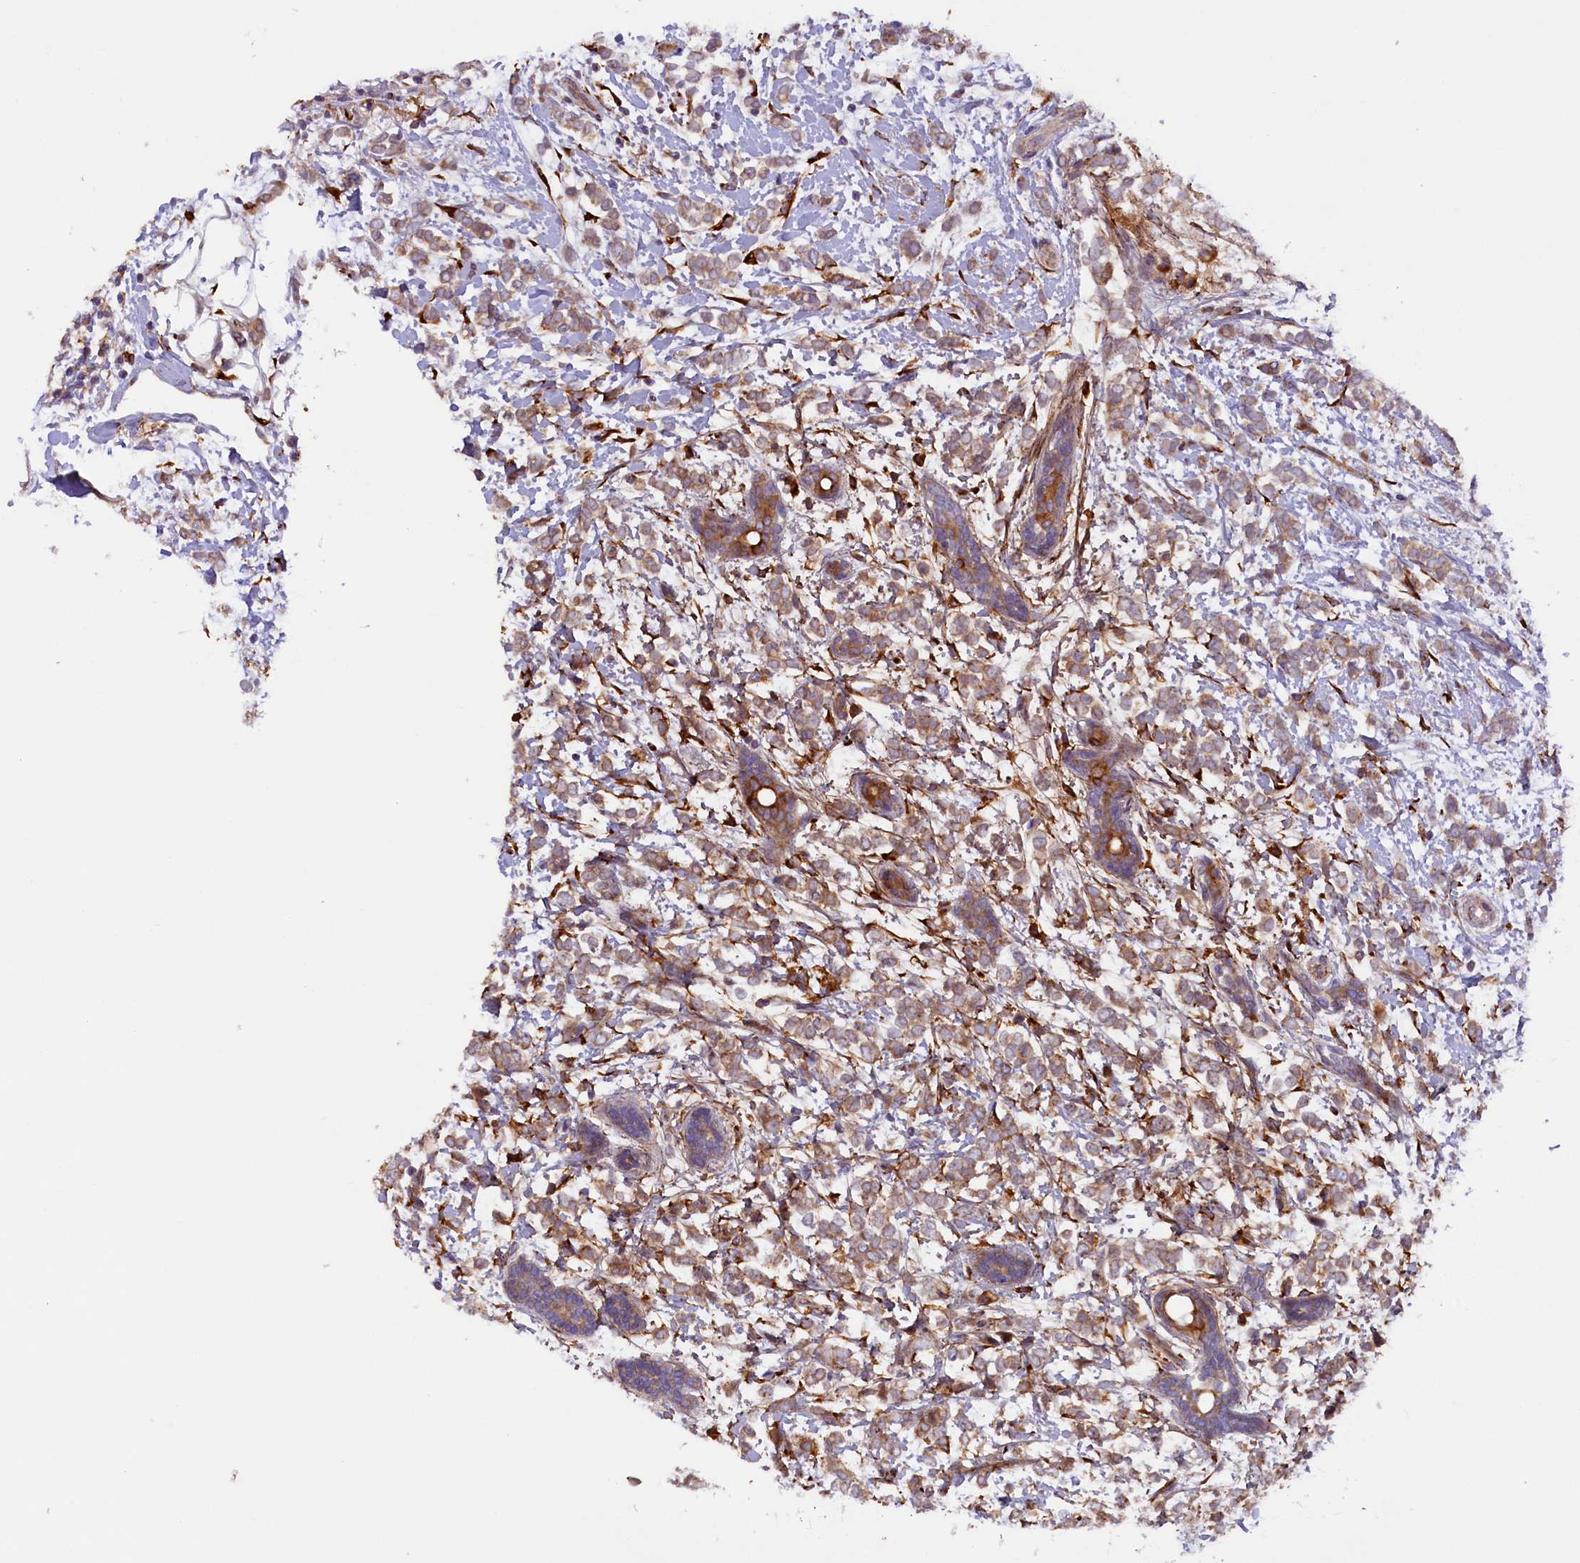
{"staining": {"intensity": "moderate", "quantity": ">75%", "location": "cytoplasmic/membranous"}, "tissue": "breast cancer", "cell_type": "Tumor cells", "image_type": "cancer", "snomed": [{"axis": "morphology", "description": "Normal tissue, NOS"}, {"axis": "morphology", "description": "Lobular carcinoma"}, {"axis": "topography", "description": "Breast"}], "caption": "The micrograph displays staining of breast cancer (lobular carcinoma), revealing moderate cytoplasmic/membranous protein staining (brown color) within tumor cells. The staining was performed using DAB to visualize the protein expression in brown, while the nuclei were stained in blue with hematoxylin (Magnification: 20x).", "gene": "SSC5D", "patient": {"sex": "female", "age": 47}}